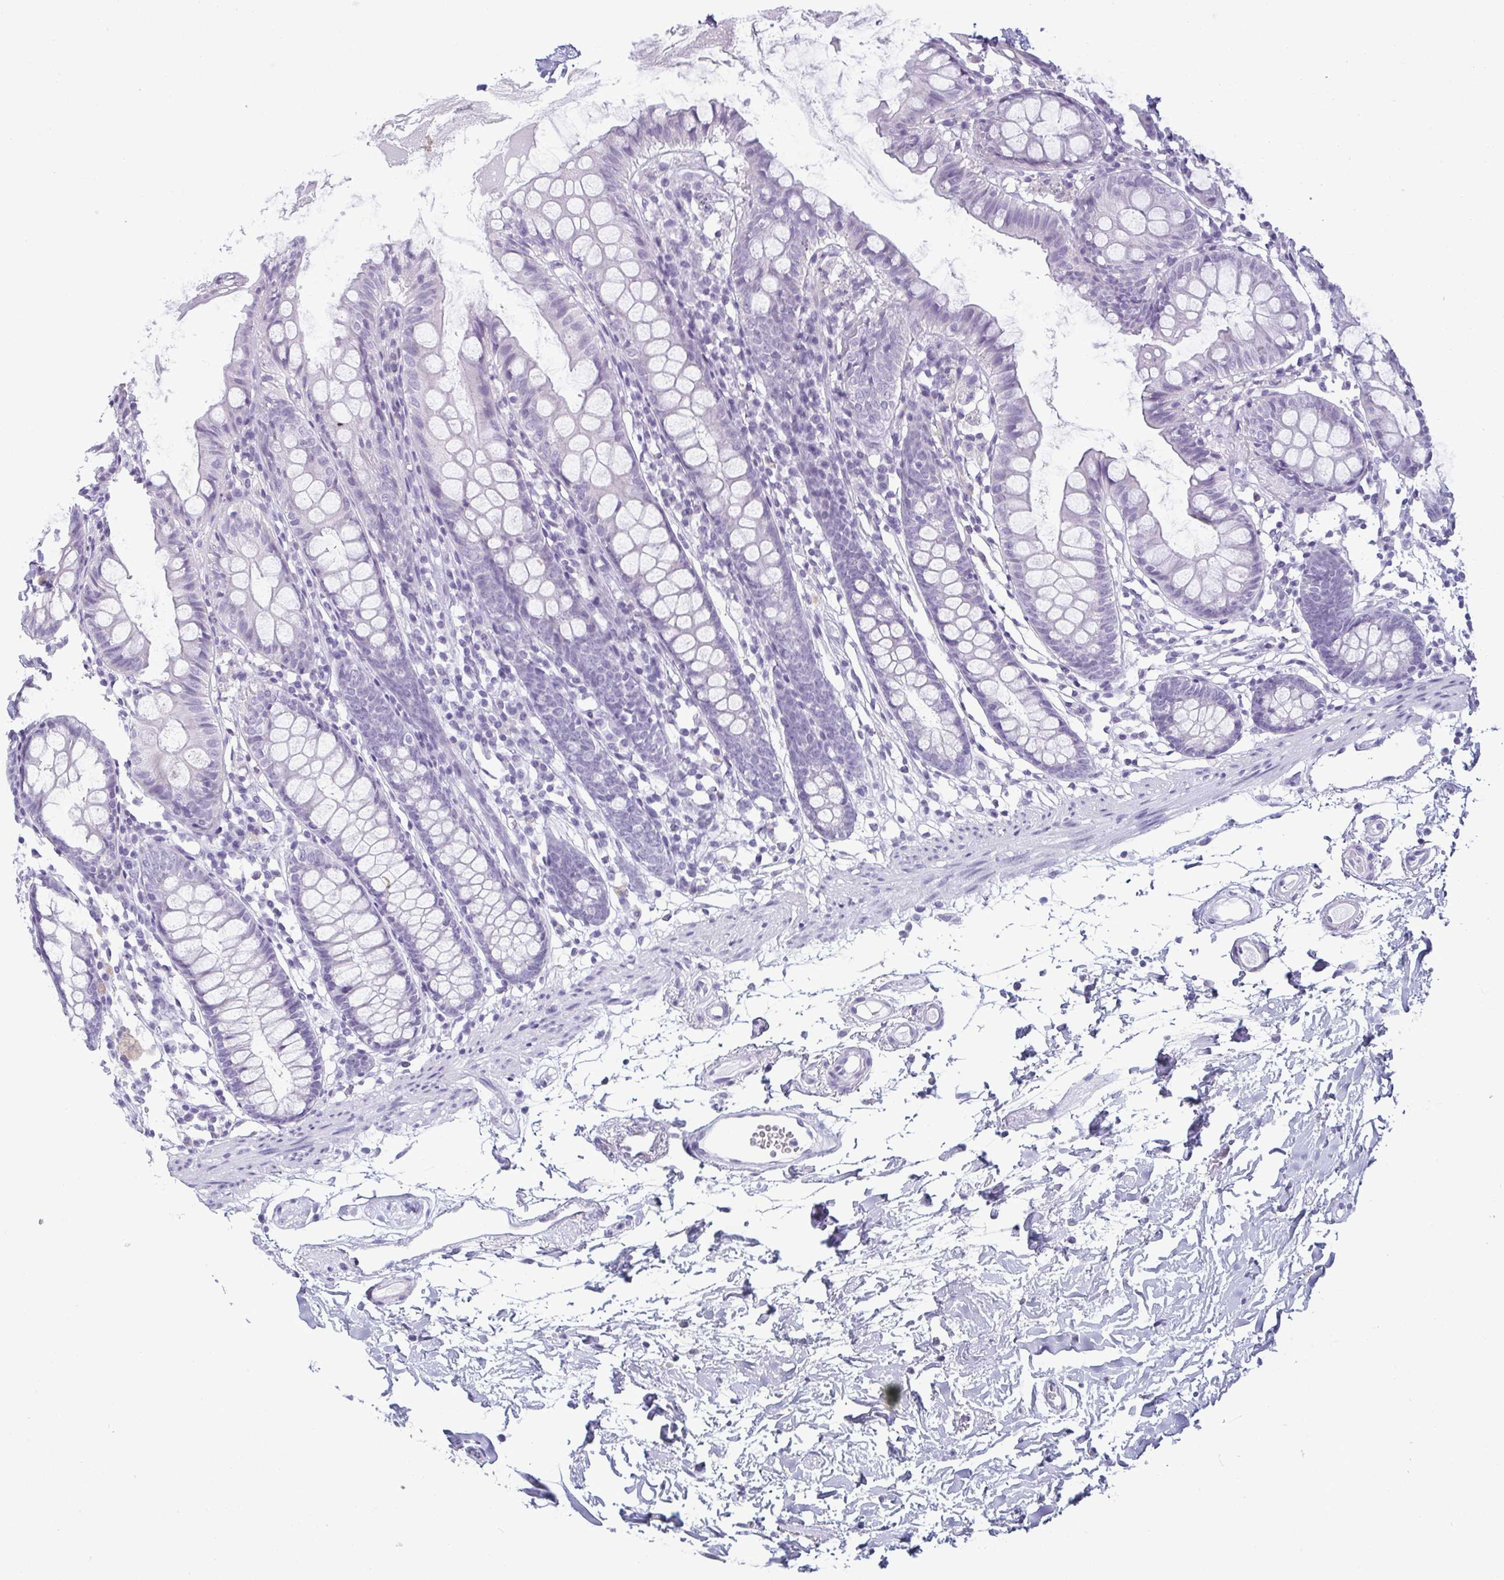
{"staining": {"intensity": "negative", "quantity": "none", "location": "none"}, "tissue": "colon", "cell_type": "Endothelial cells", "image_type": "normal", "snomed": [{"axis": "morphology", "description": "Normal tissue, NOS"}, {"axis": "topography", "description": "Colon"}], "caption": "Immunohistochemical staining of unremarkable human colon exhibits no significant staining in endothelial cells. (Brightfield microscopy of DAB (3,3'-diaminobenzidine) IHC at high magnification).", "gene": "KRT78", "patient": {"sex": "female", "age": 84}}